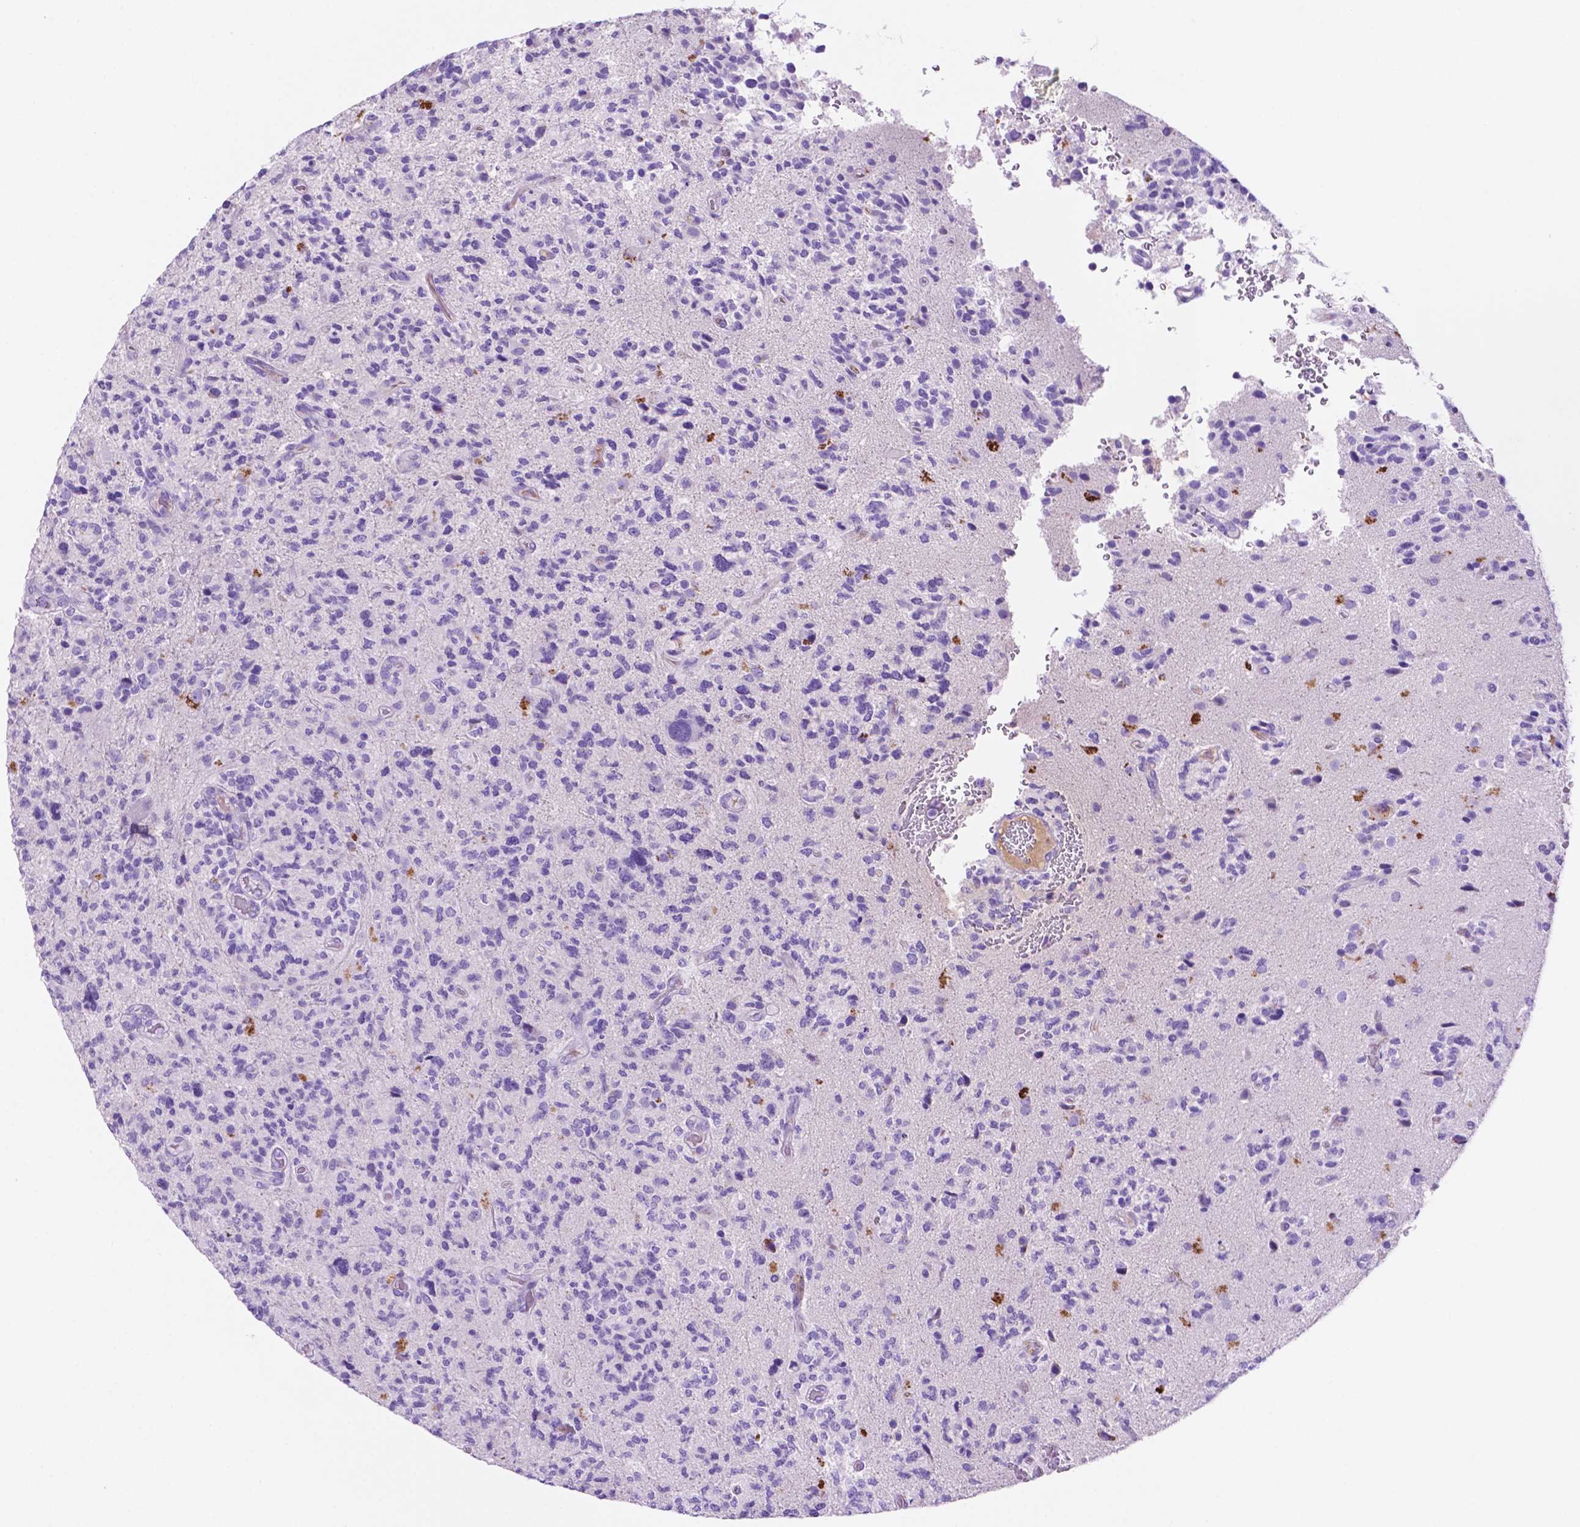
{"staining": {"intensity": "negative", "quantity": "none", "location": "none"}, "tissue": "glioma", "cell_type": "Tumor cells", "image_type": "cancer", "snomed": [{"axis": "morphology", "description": "Glioma, malignant, High grade"}, {"axis": "topography", "description": "Brain"}], "caption": "Immunohistochemical staining of glioma exhibits no significant staining in tumor cells.", "gene": "FOXB2", "patient": {"sex": "female", "age": 71}}